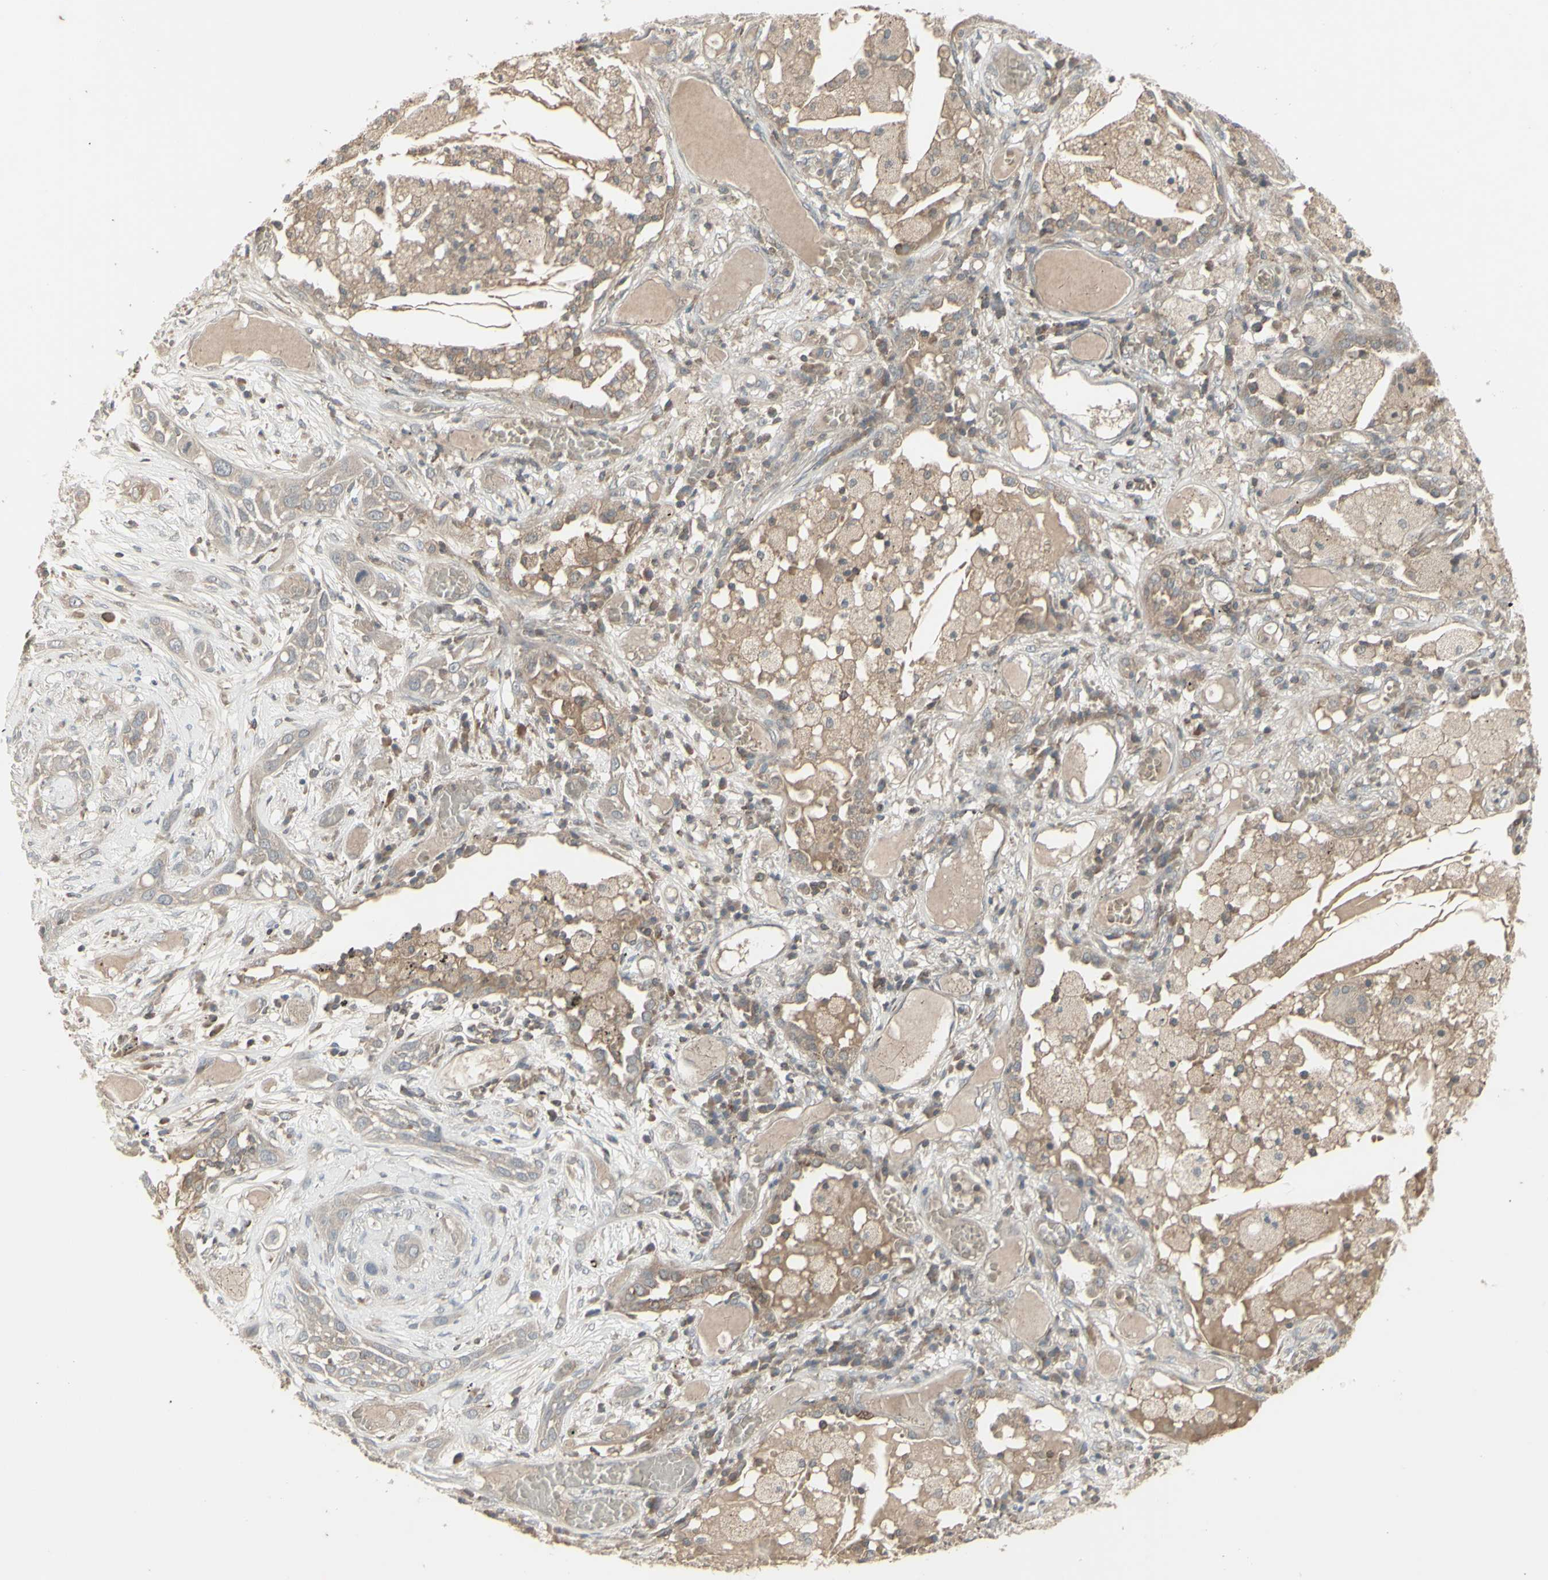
{"staining": {"intensity": "weak", "quantity": "25%-75%", "location": "cytoplasmic/membranous"}, "tissue": "lung cancer", "cell_type": "Tumor cells", "image_type": "cancer", "snomed": [{"axis": "morphology", "description": "Squamous cell carcinoma, NOS"}, {"axis": "topography", "description": "Lung"}], "caption": "This image demonstrates immunohistochemistry staining of human lung cancer, with low weak cytoplasmic/membranous positivity in about 25%-75% of tumor cells.", "gene": "CSK", "patient": {"sex": "male", "age": 71}}